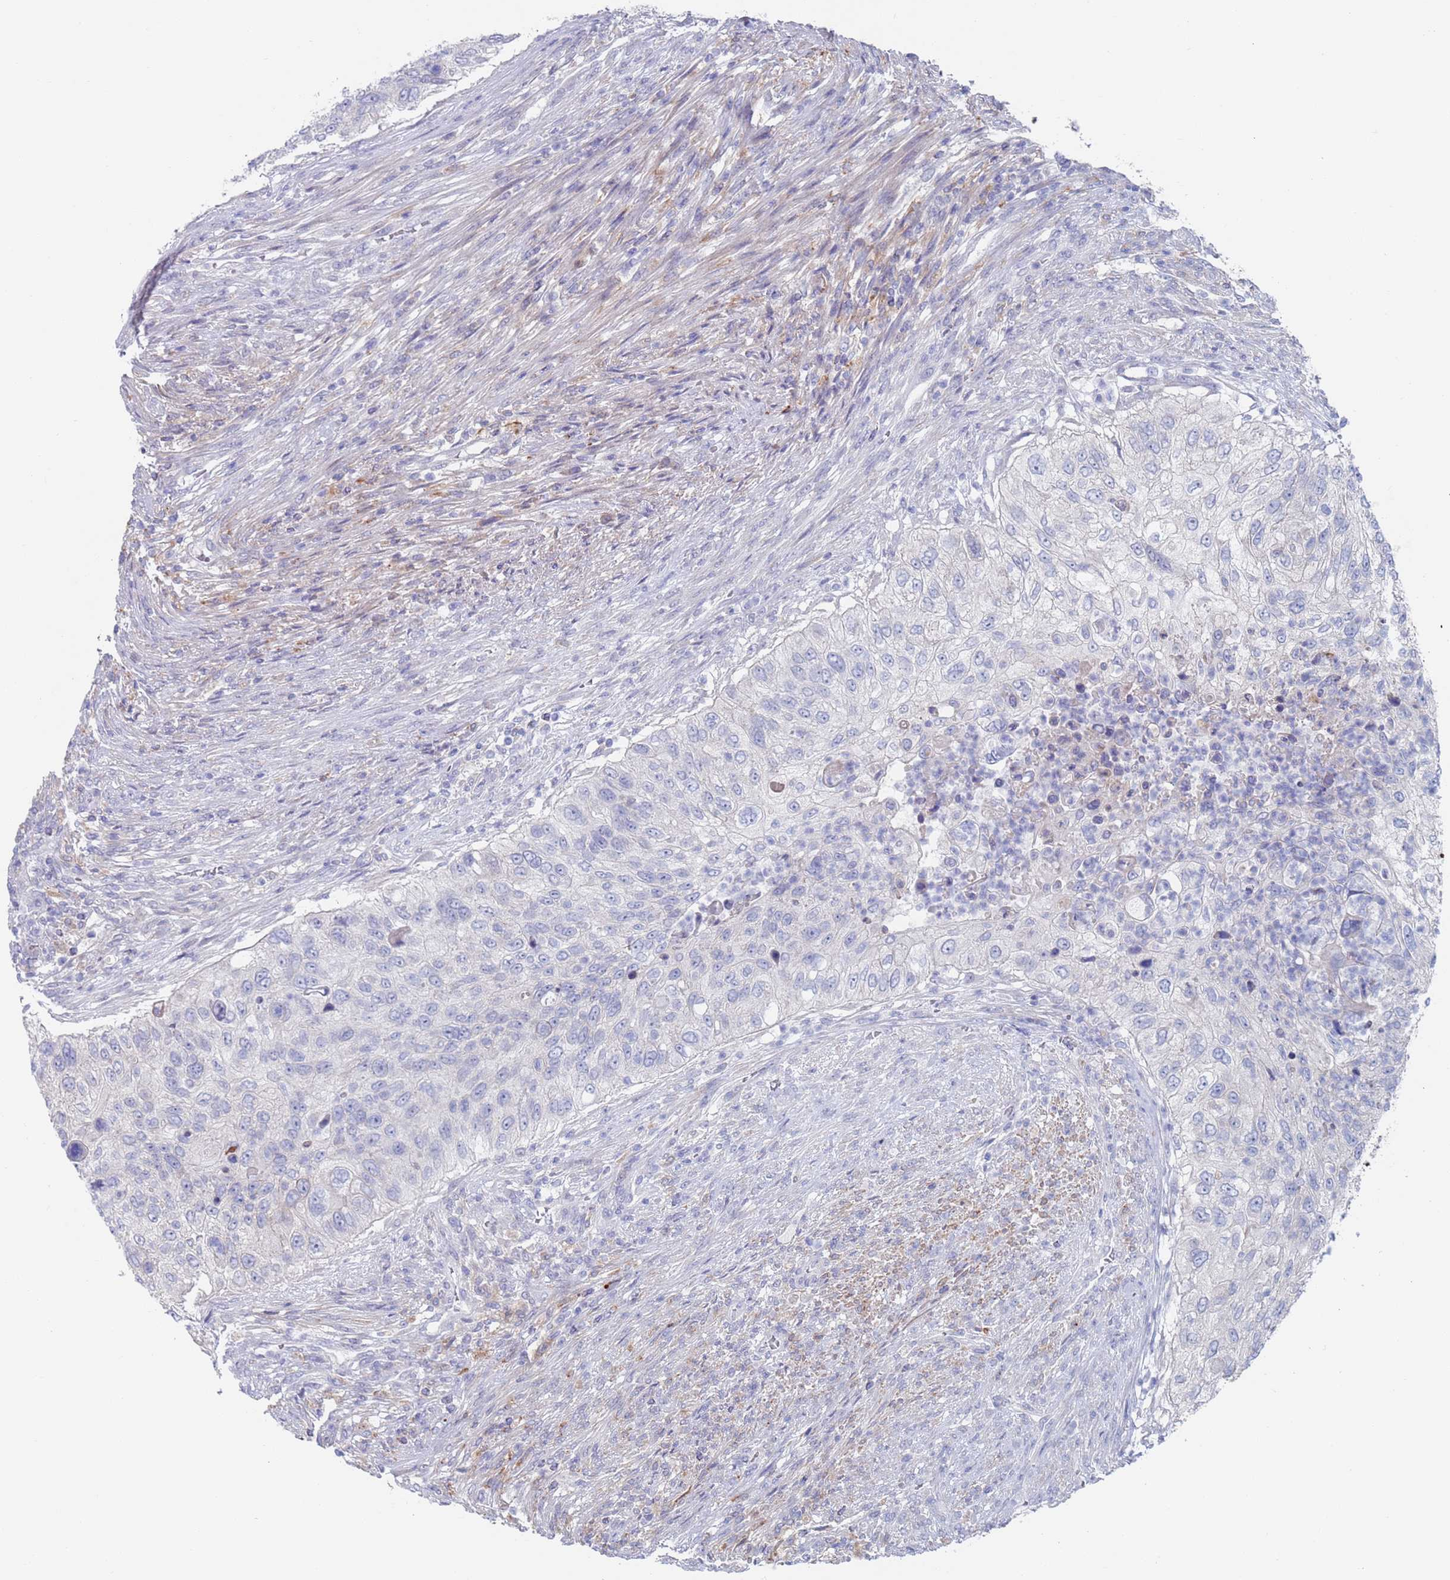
{"staining": {"intensity": "negative", "quantity": "none", "location": "none"}, "tissue": "urothelial cancer", "cell_type": "Tumor cells", "image_type": "cancer", "snomed": [{"axis": "morphology", "description": "Urothelial carcinoma, High grade"}, {"axis": "topography", "description": "Urinary bladder"}], "caption": "Immunohistochemistry (IHC) of human urothelial carcinoma (high-grade) demonstrates no expression in tumor cells.", "gene": "FUCA1", "patient": {"sex": "female", "age": 60}}